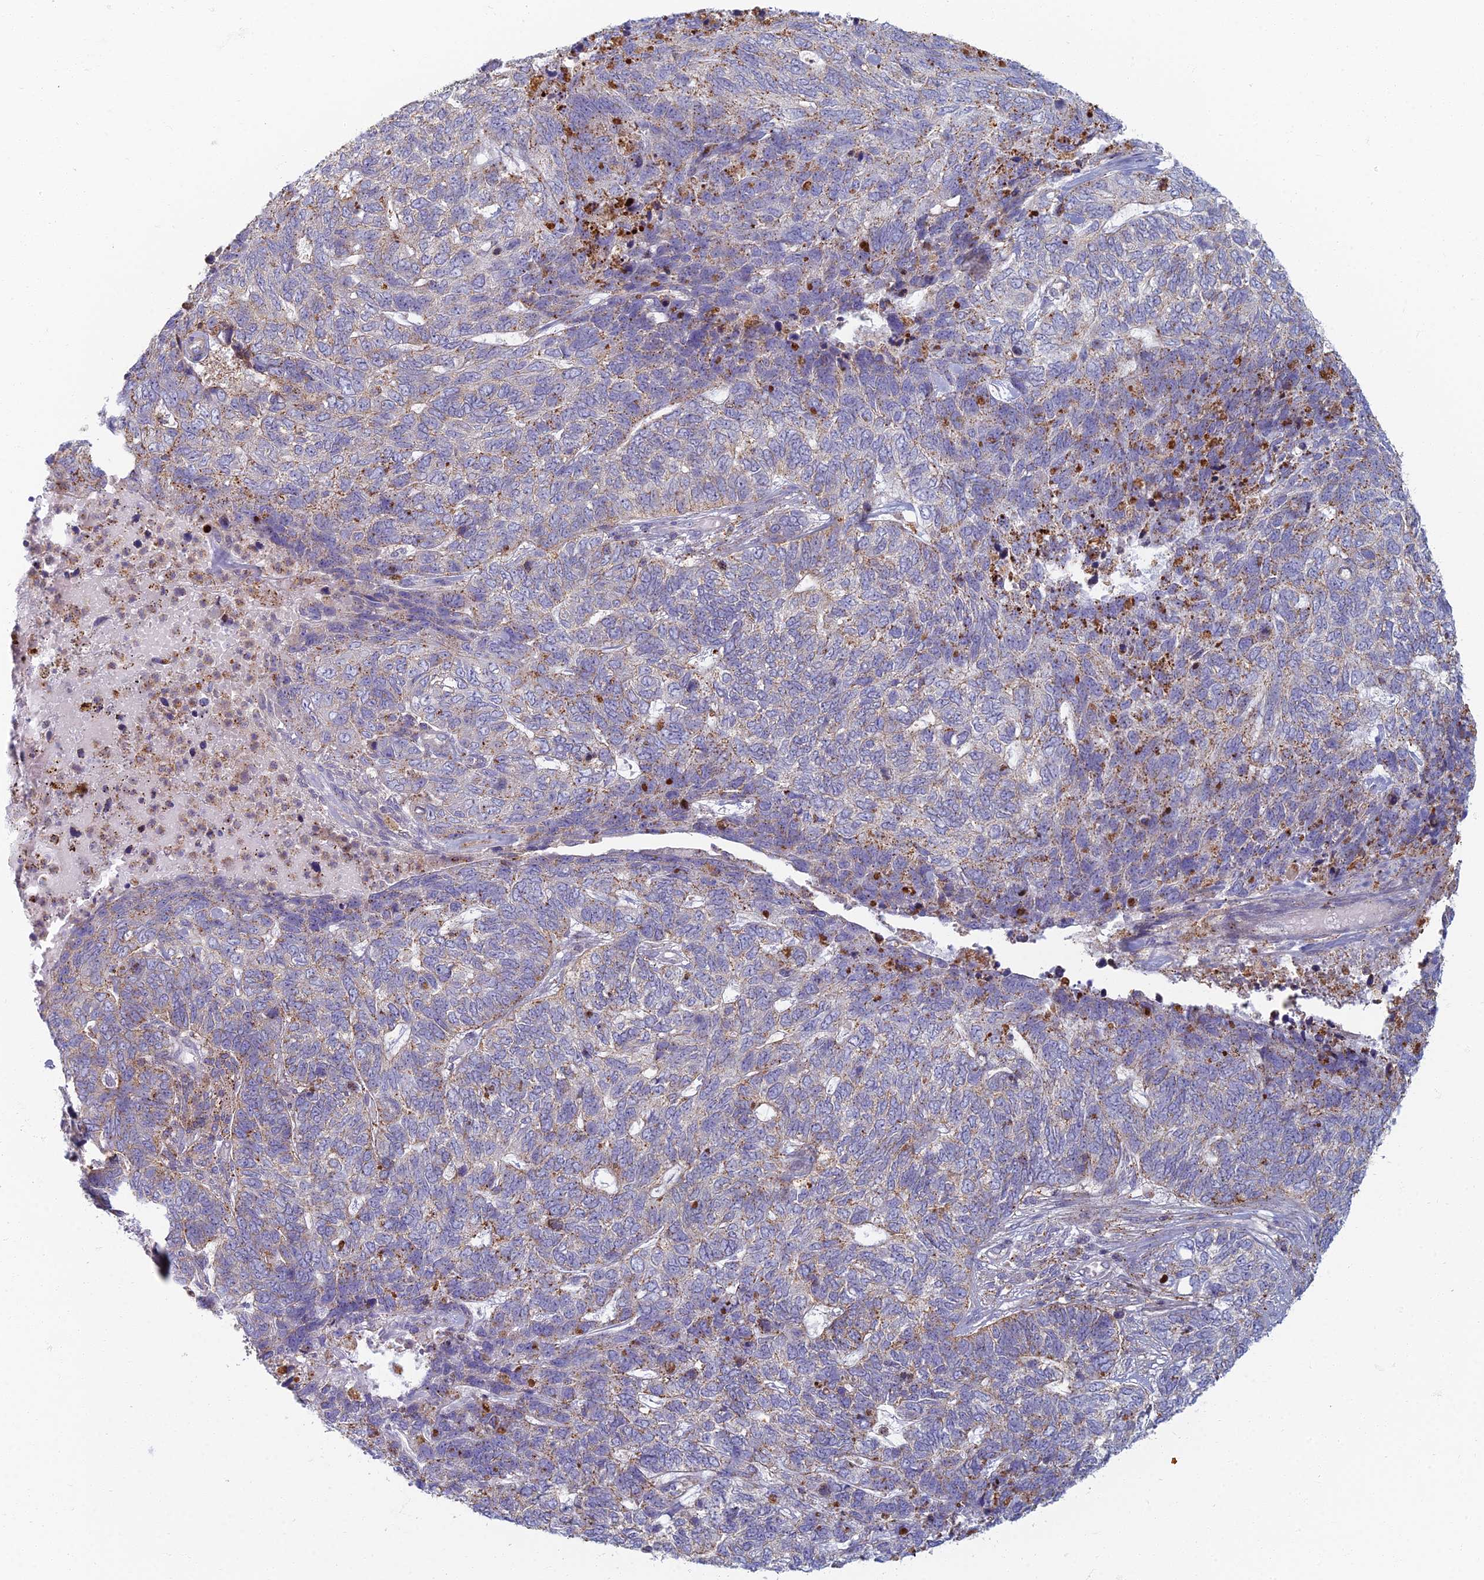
{"staining": {"intensity": "weak", "quantity": "<25%", "location": "cytoplasmic/membranous"}, "tissue": "skin cancer", "cell_type": "Tumor cells", "image_type": "cancer", "snomed": [{"axis": "morphology", "description": "Basal cell carcinoma"}, {"axis": "topography", "description": "Skin"}], "caption": "This is an immunohistochemistry histopathology image of human basal cell carcinoma (skin). There is no positivity in tumor cells.", "gene": "CHMP4B", "patient": {"sex": "female", "age": 65}}